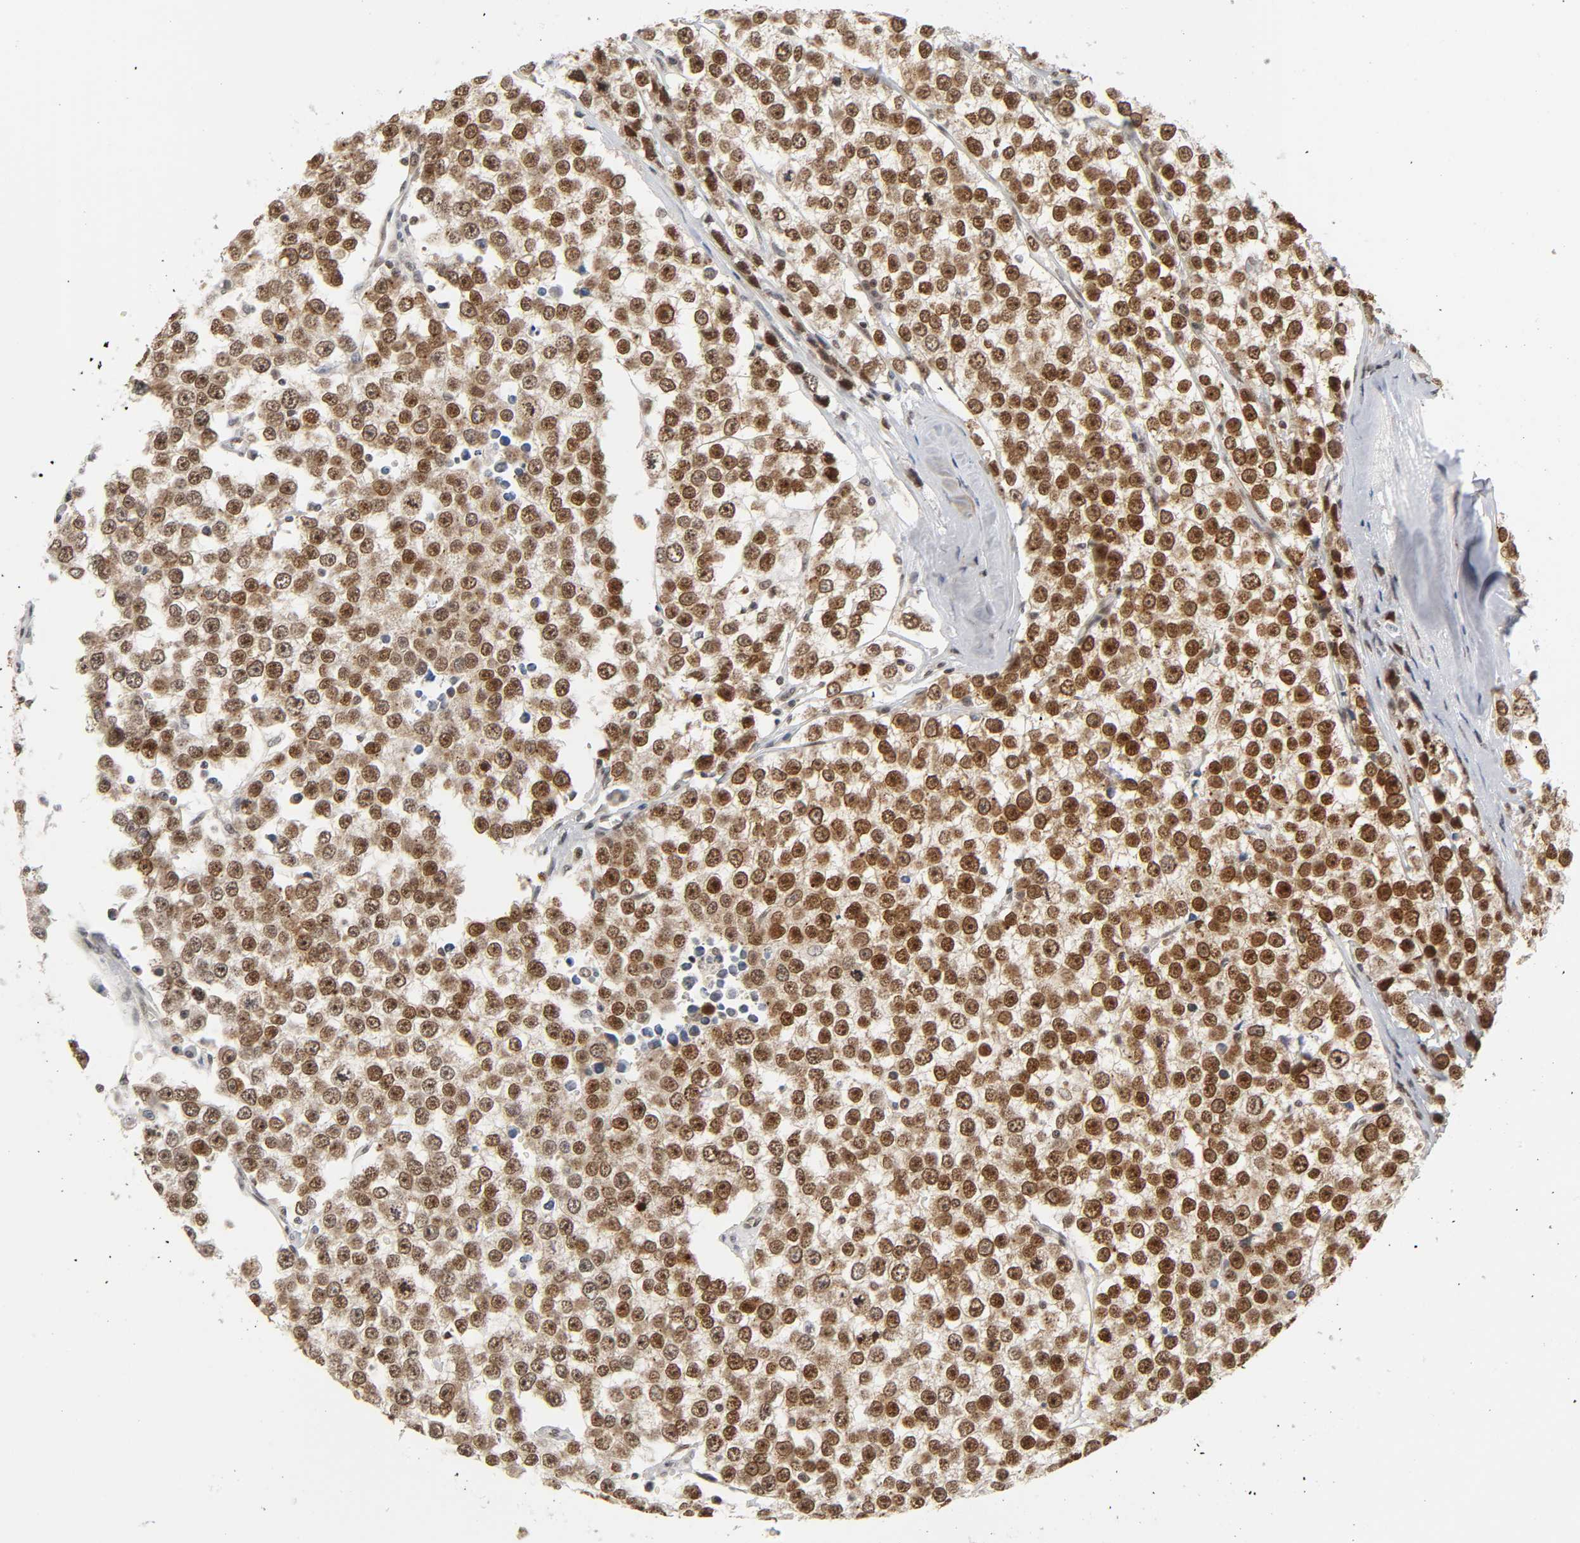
{"staining": {"intensity": "strong", "quantity": ">75%", "location": "nuclear"}, "tissue": "testis cancer", "cell_type": "Tumor cells", "image_type": "cancer", "snomed": [{"axis": "morphology", "description": "Seminoma, NOS"}, {"axis": "morphology", "description": "Carcinoma, Embryonal, NOS"}, {"axis": "topography", "description": "Testis"}], "caption": "Testis cancer (seminoma) tissue reveals strong nuclear staining in approximately >75% of tumor cells, visualized by immunohistochemistry.", "gene": "SUMO1", "patient": {"sex": "male", "age": 52}}